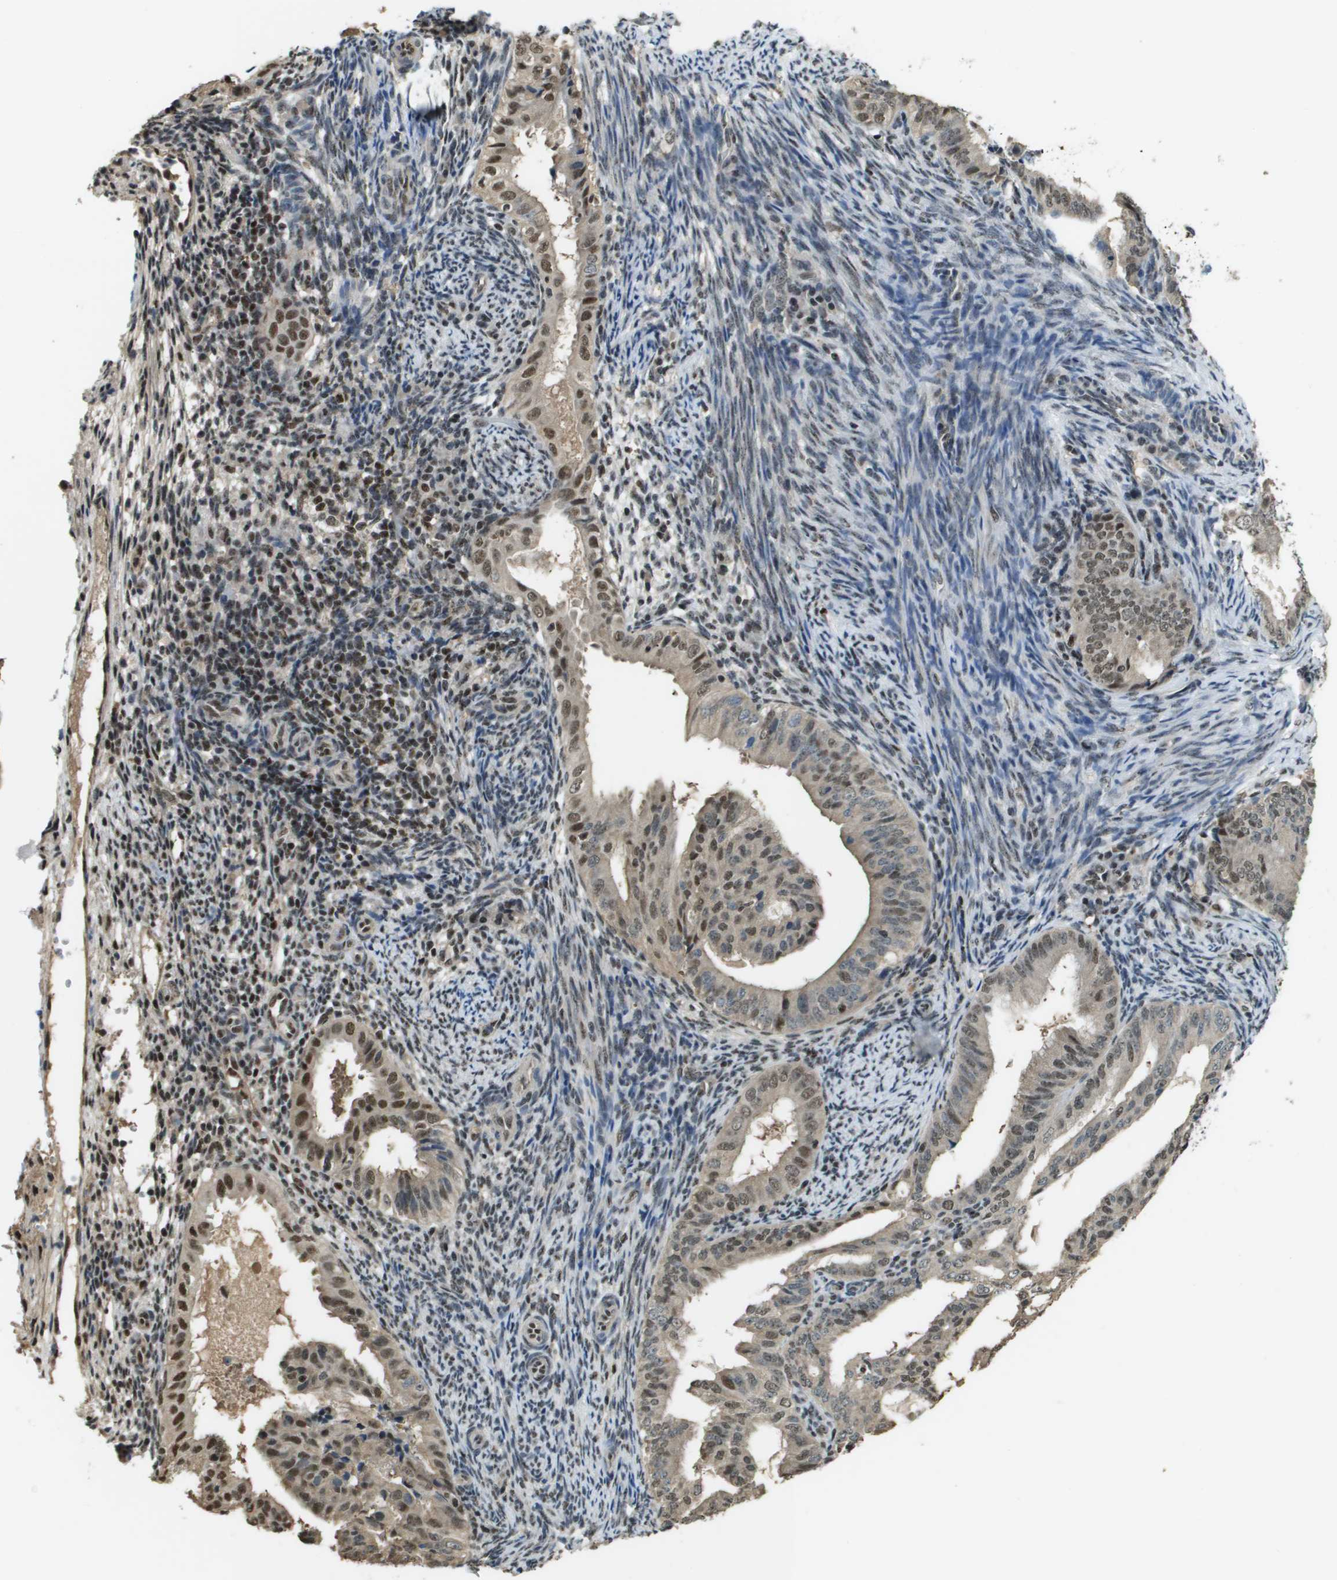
{"staining": {"intensity": "moderate", "quantity": "25%-75%", "location": "nuclear"}, "tissue": "endometrial cancer", "cell_type": "Tumor cells", "image_type": "cancer", "snomed": [{"axis": "morphology", "description": "Adenocarcinoma, NOS"}, {"axis": "topography", "description": "Endometrium"}], "caption": "Endometrial adenocarcinoma was stained to show a protein in brown. There is medium levels of moderate nuclear expression in approximately 25%-75% of tumor cells.", "gene": "SP100", "patient": {"sex": "female", "age": 58}}